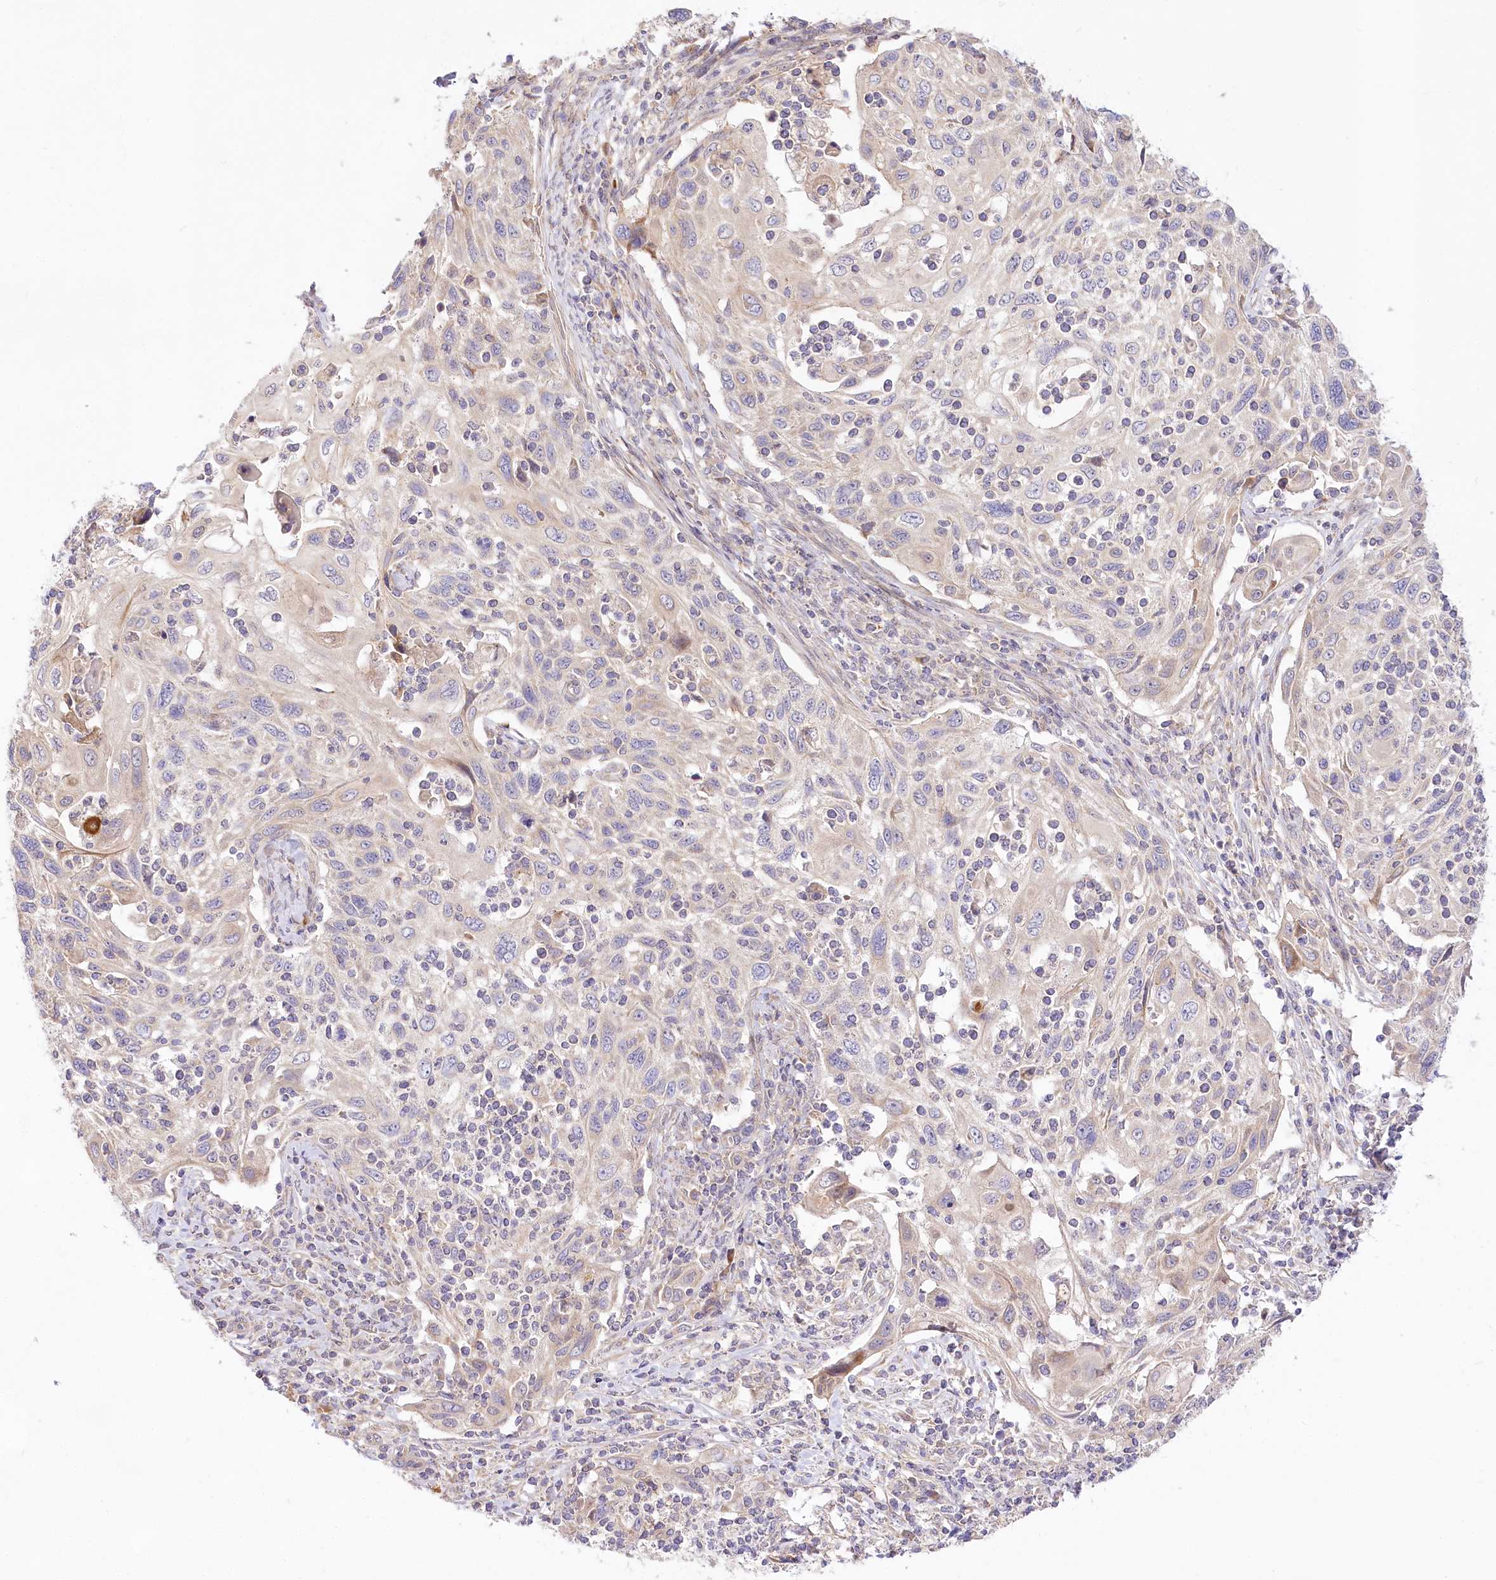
{"staining": {"intensity": "negative", "quantity": "none", "location": "none"}, "tissue": "cervical cancer", "cell_type": "Tumor cells", "image_type": "cancer", "snomed": [{"axis": "morphology", "description": "Squamous cell carcinoma, NOS"}, {"axis": "topography", "description": "Cervix"}], "caption": "Tumor cells are negative for protein expression in human cervical cancer. (DAB IHC, high magnification).", "gene": "PYROXD1", "patient": {"sex": "female", "age": 70}}